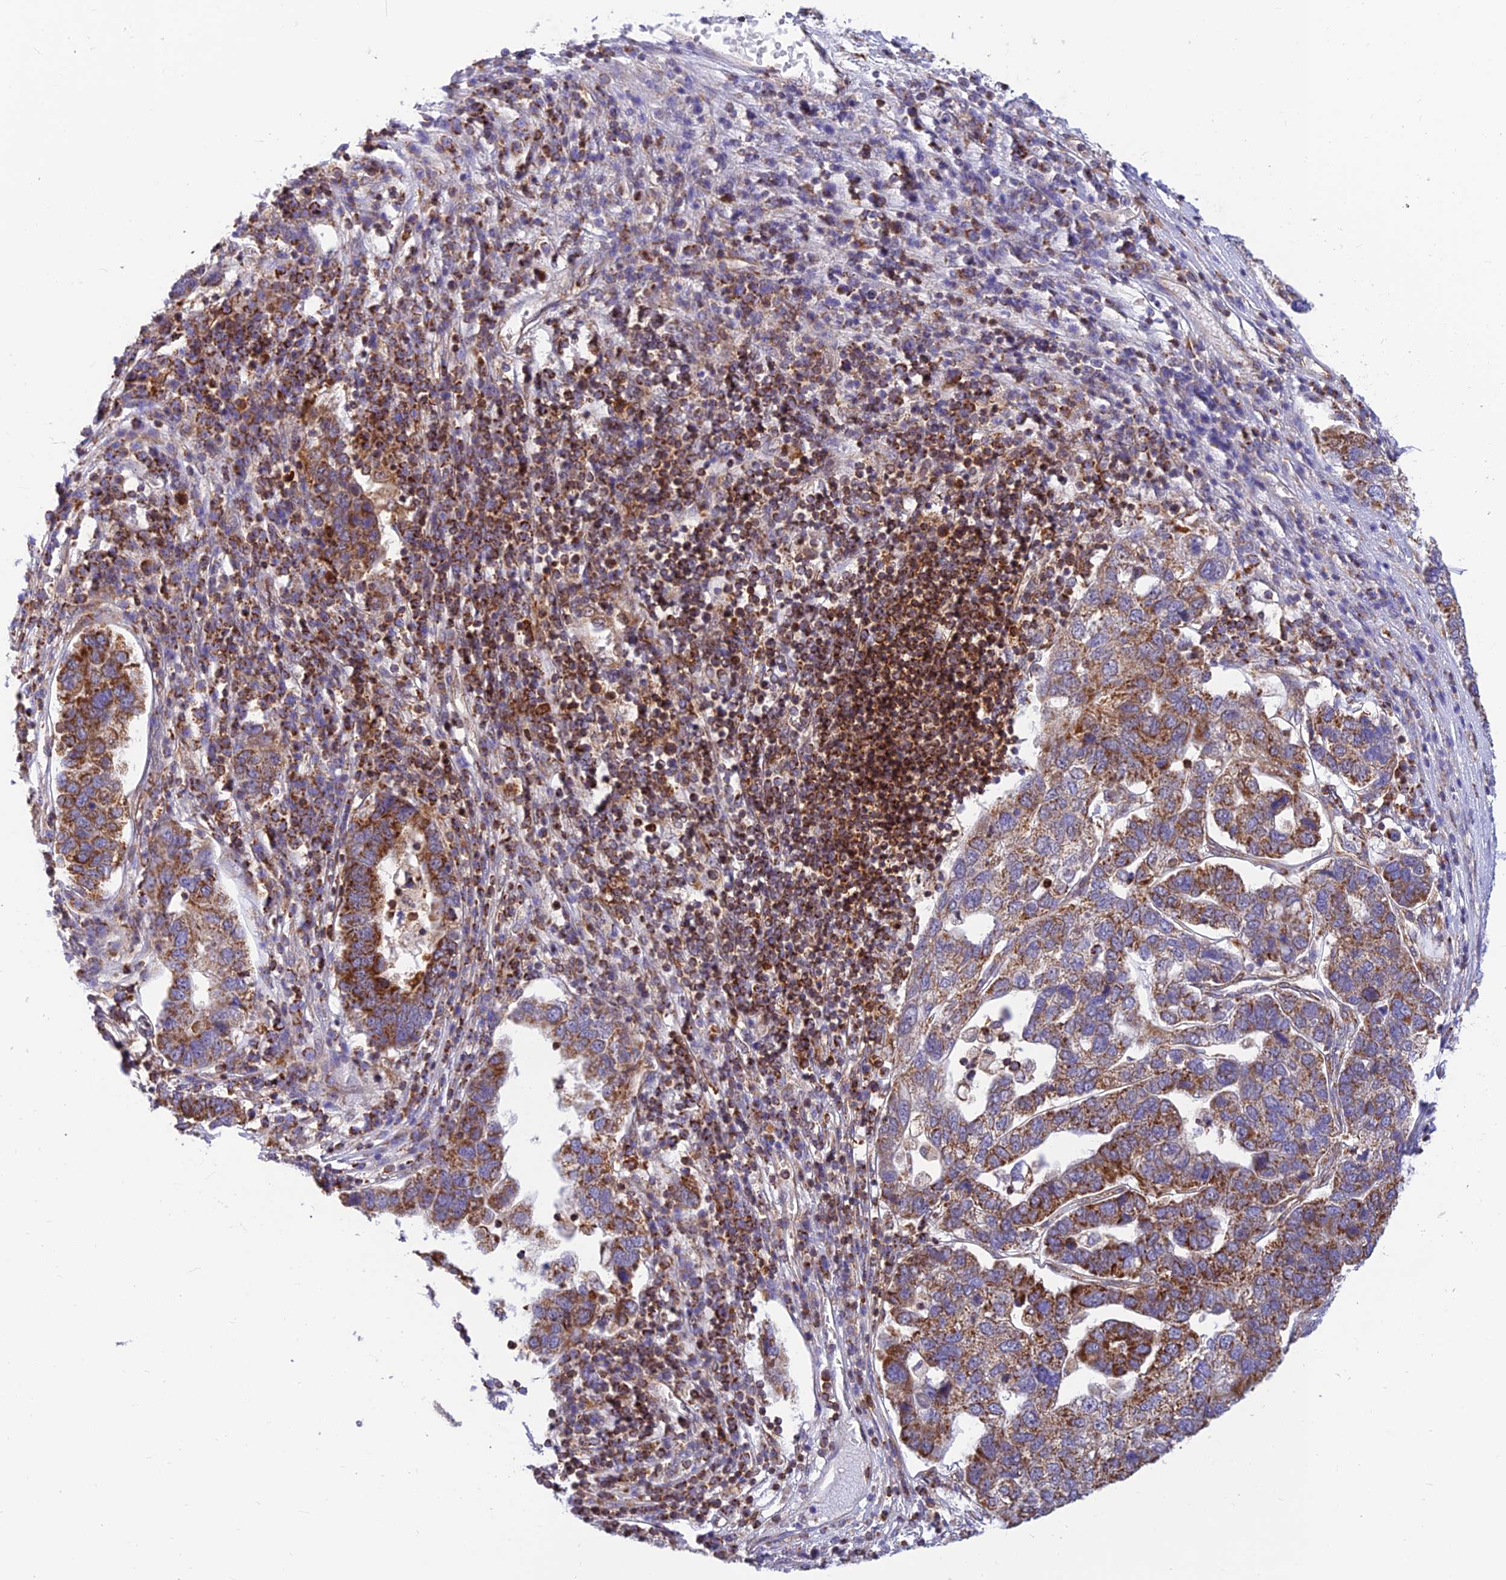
{"staining": {"intensity": "strong", "quantity": "25%-75%", "location": "cytoplasmic/membranous"}, "tissue": "pancreatic cancer", "cell_type": "Tumor cells", "image_type": "cancer", "snomed": [{"axis": "morphology", "description": "Adenocarcinoma, NOS"}, {"axis": "topography", "description": "Pancreas"}], "caption": "Protein staining by immunohistochemistry (IHC) reveals strong cytoplasmic/membranous positivity in about 25%-75% of tumor cells in pancreatic cancer. The staining was performed using DAB (3,3'-diaminobenzidine), with brown indicating positive protein expression. Nuclei are stained blue with hematoxylin.", "gene": "LYSMD2", "patient": {"sex": "female", "age": 61}}